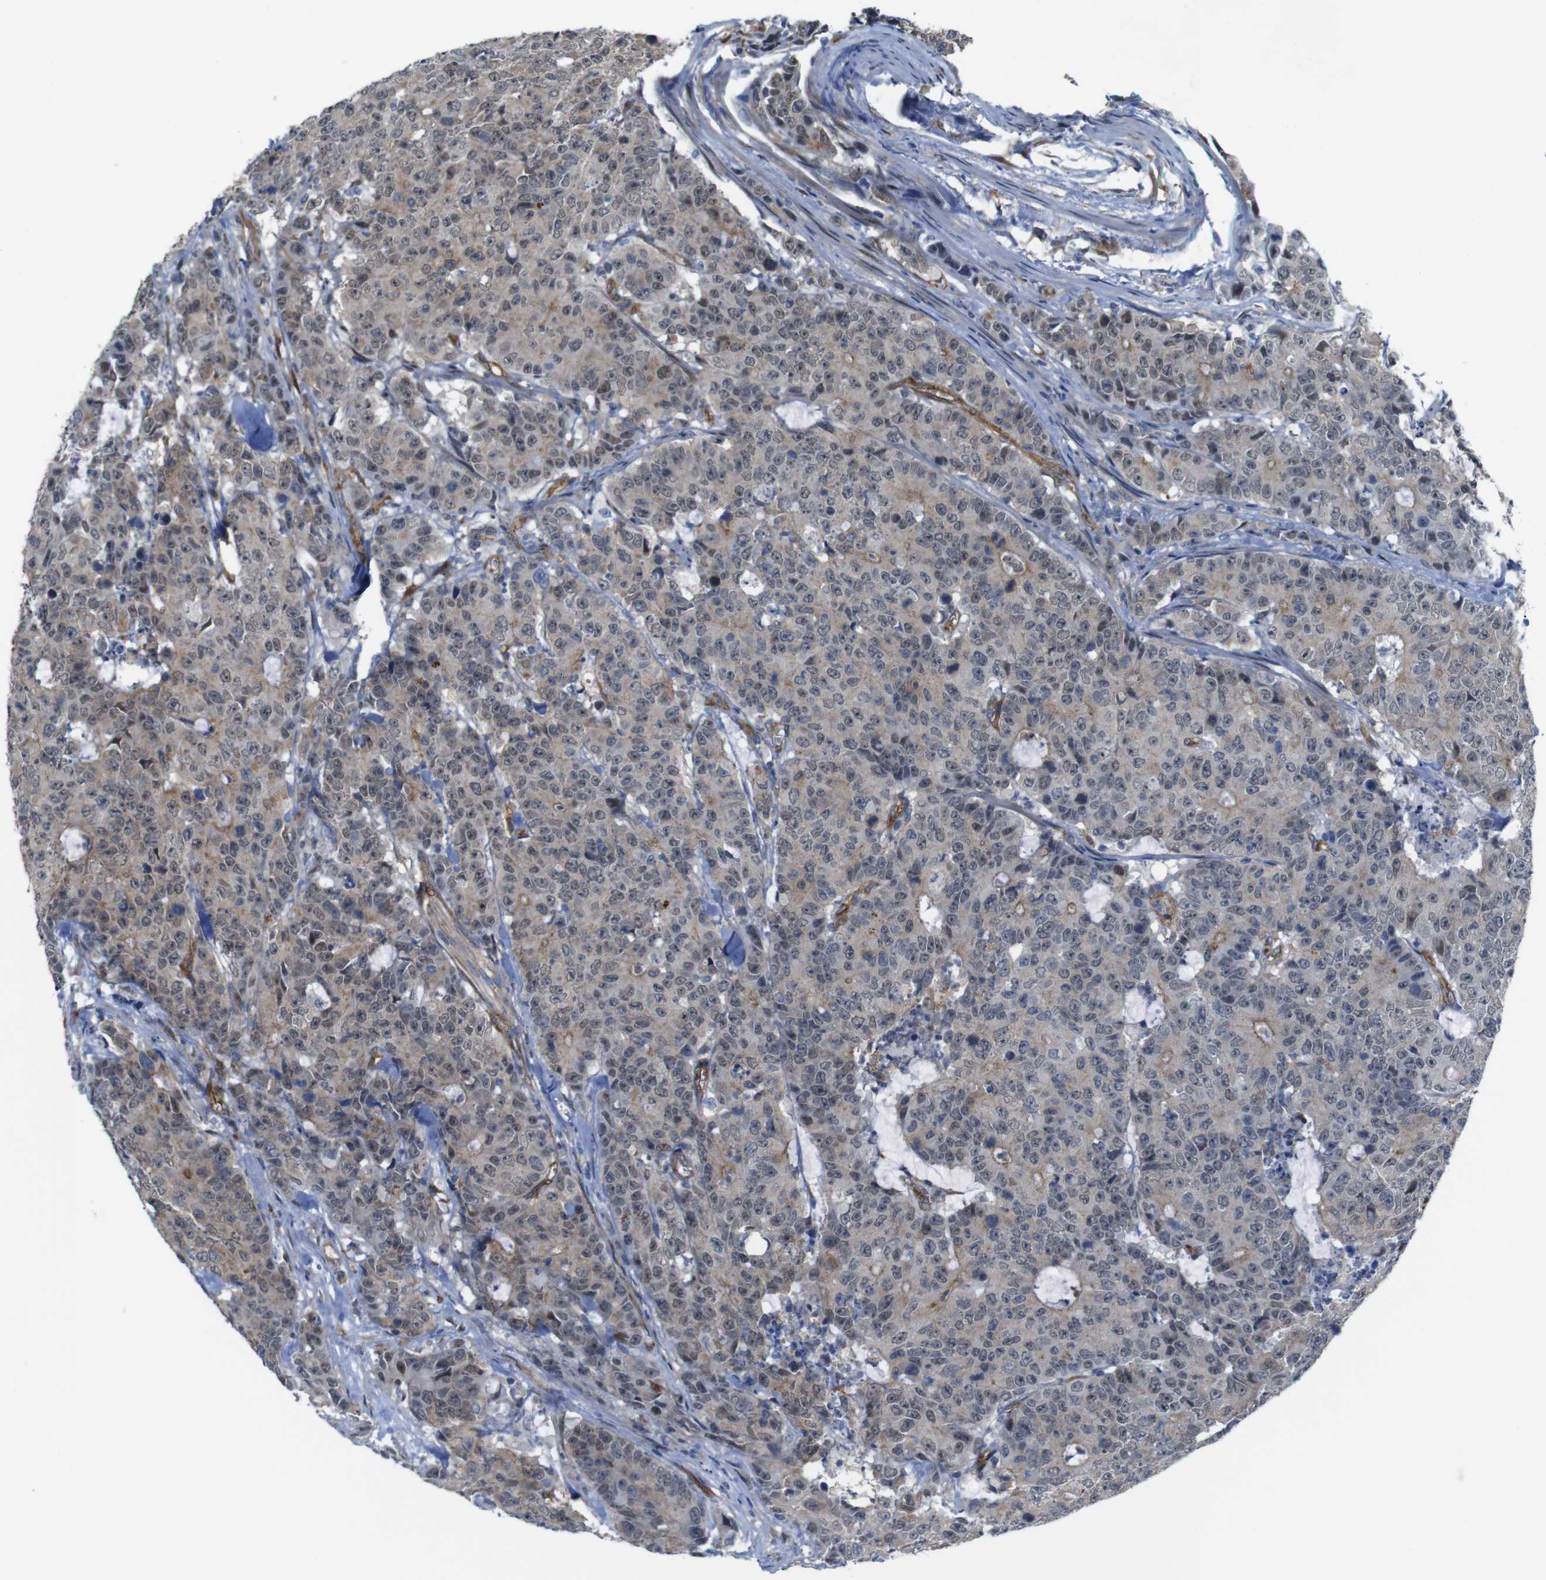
{"staining": {"intensity": "moderate", "quantity": "25%-75%", "location": "cytoplasmic/membranous,nuclear"}, "tissue": "colorectal cancer", "cell_type": "Tumor cells", "image_type": "cancer", "snomed": [{"axis": "morphology", "description": "Adenocarcinoma, NOS"}, {"axis": "topography", "description": "Colon"}], "caption": "An image of human colorectal adenocarcinoma stained for a protein shows moderate cytoplasmic/membranous and nuclear brown staining in tumor cells.", "gene": "PTGER4", "patient": {"sex": "female", "age": 86}}